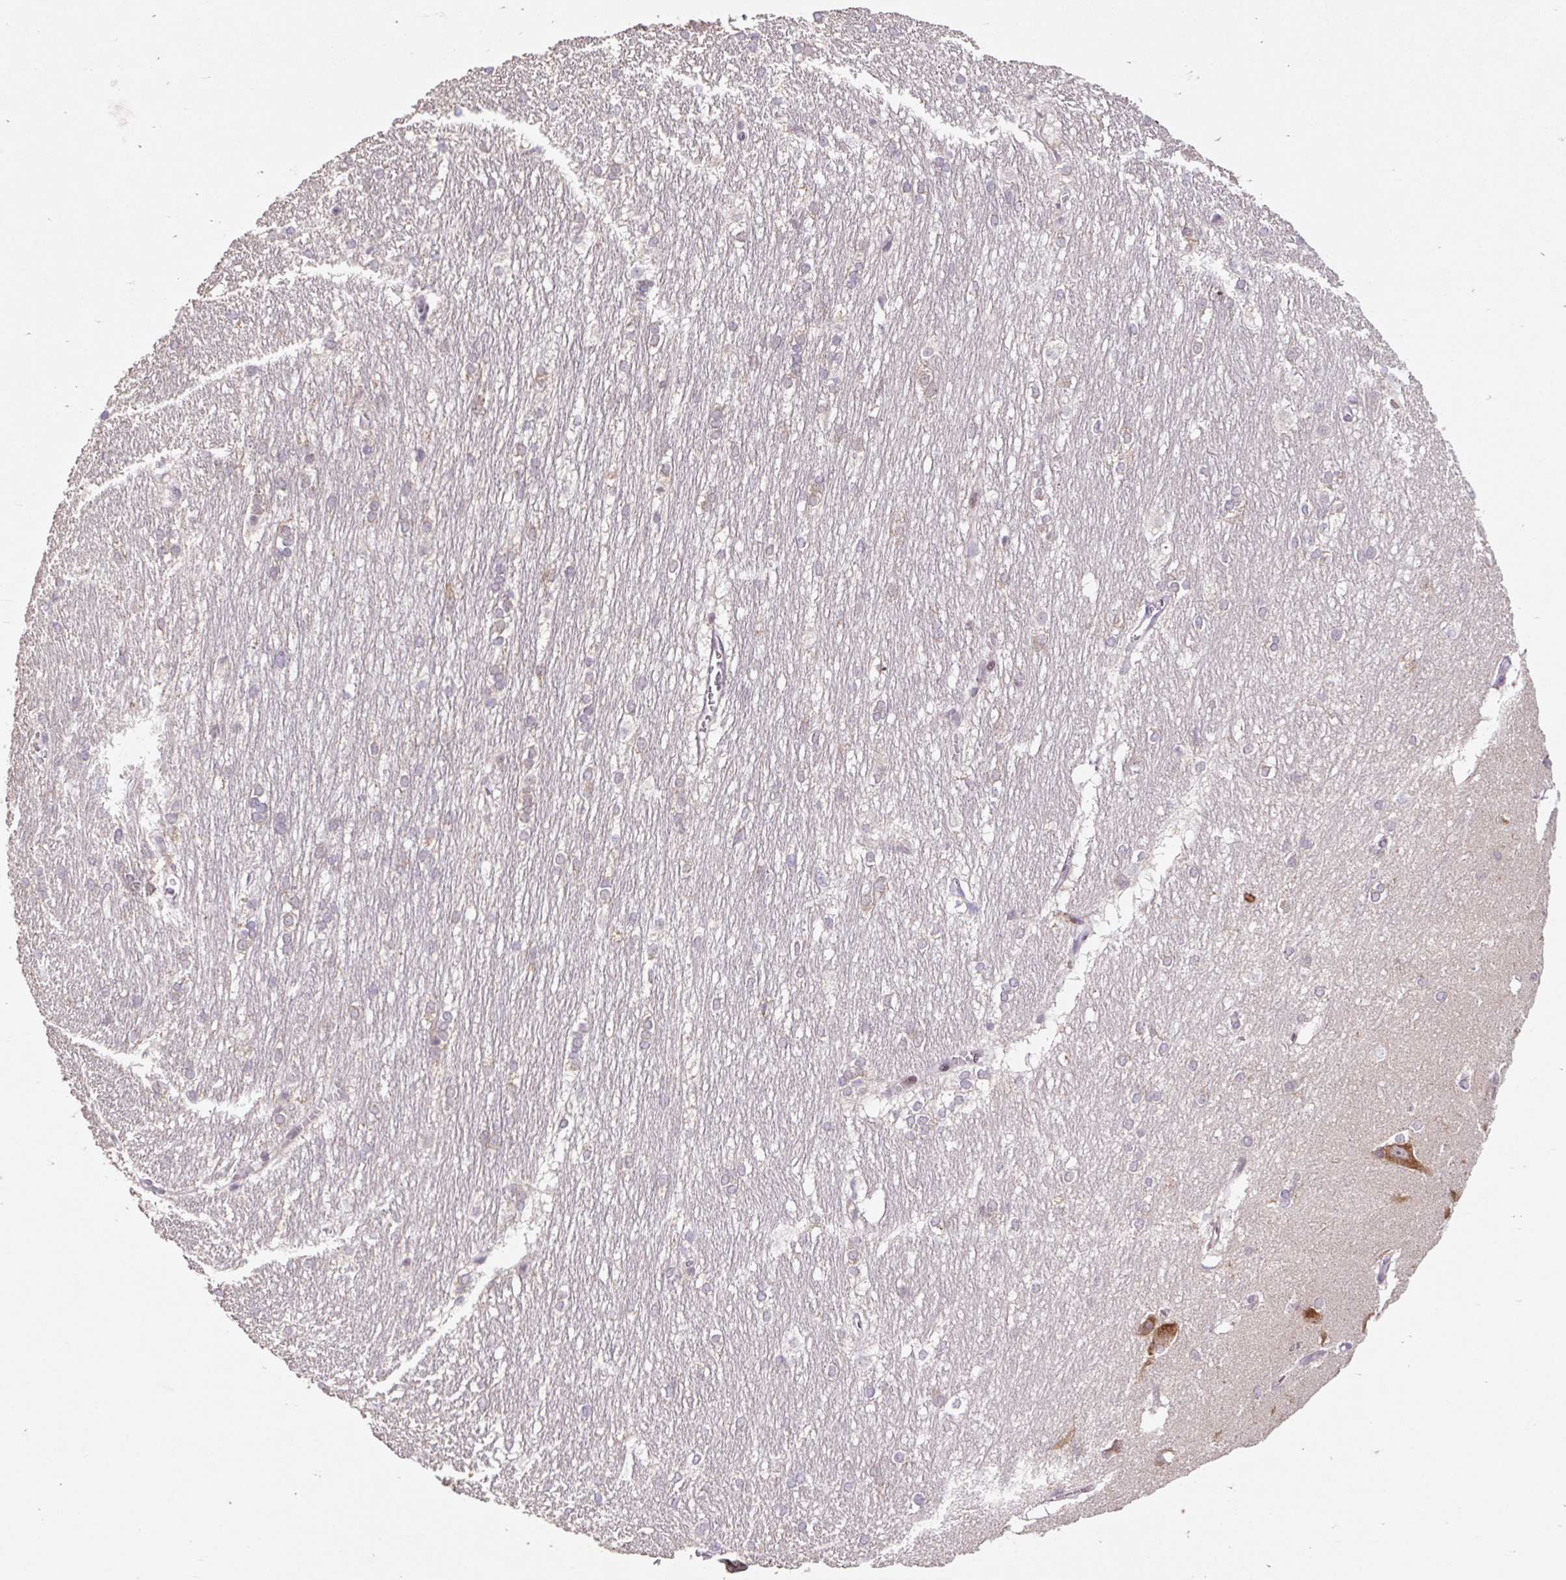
{"staining": {"intensity": "negative", "quantity": "none", "location": "none"}, "tissue": "hippocampus", "cell_type": "Glial cells", "image_type": "normal", "snomed": [{"axis": "morphology", "description": "Normal tissue, NOS"}, {"axis": "topography", "description": "Cerebral cortex"}, {"axis": "topography", "description": "Hippocampus"}], "caption": "High magnification brightfield microscopy of benign hippocampus stained with DAB (3,3'-diaminobenzidine) (brown) and counterstained with hematoxylin (blue): glial cells show no significant positivity.", "gene": "HFE", "patient": {"sex": "female", "age": 19}}